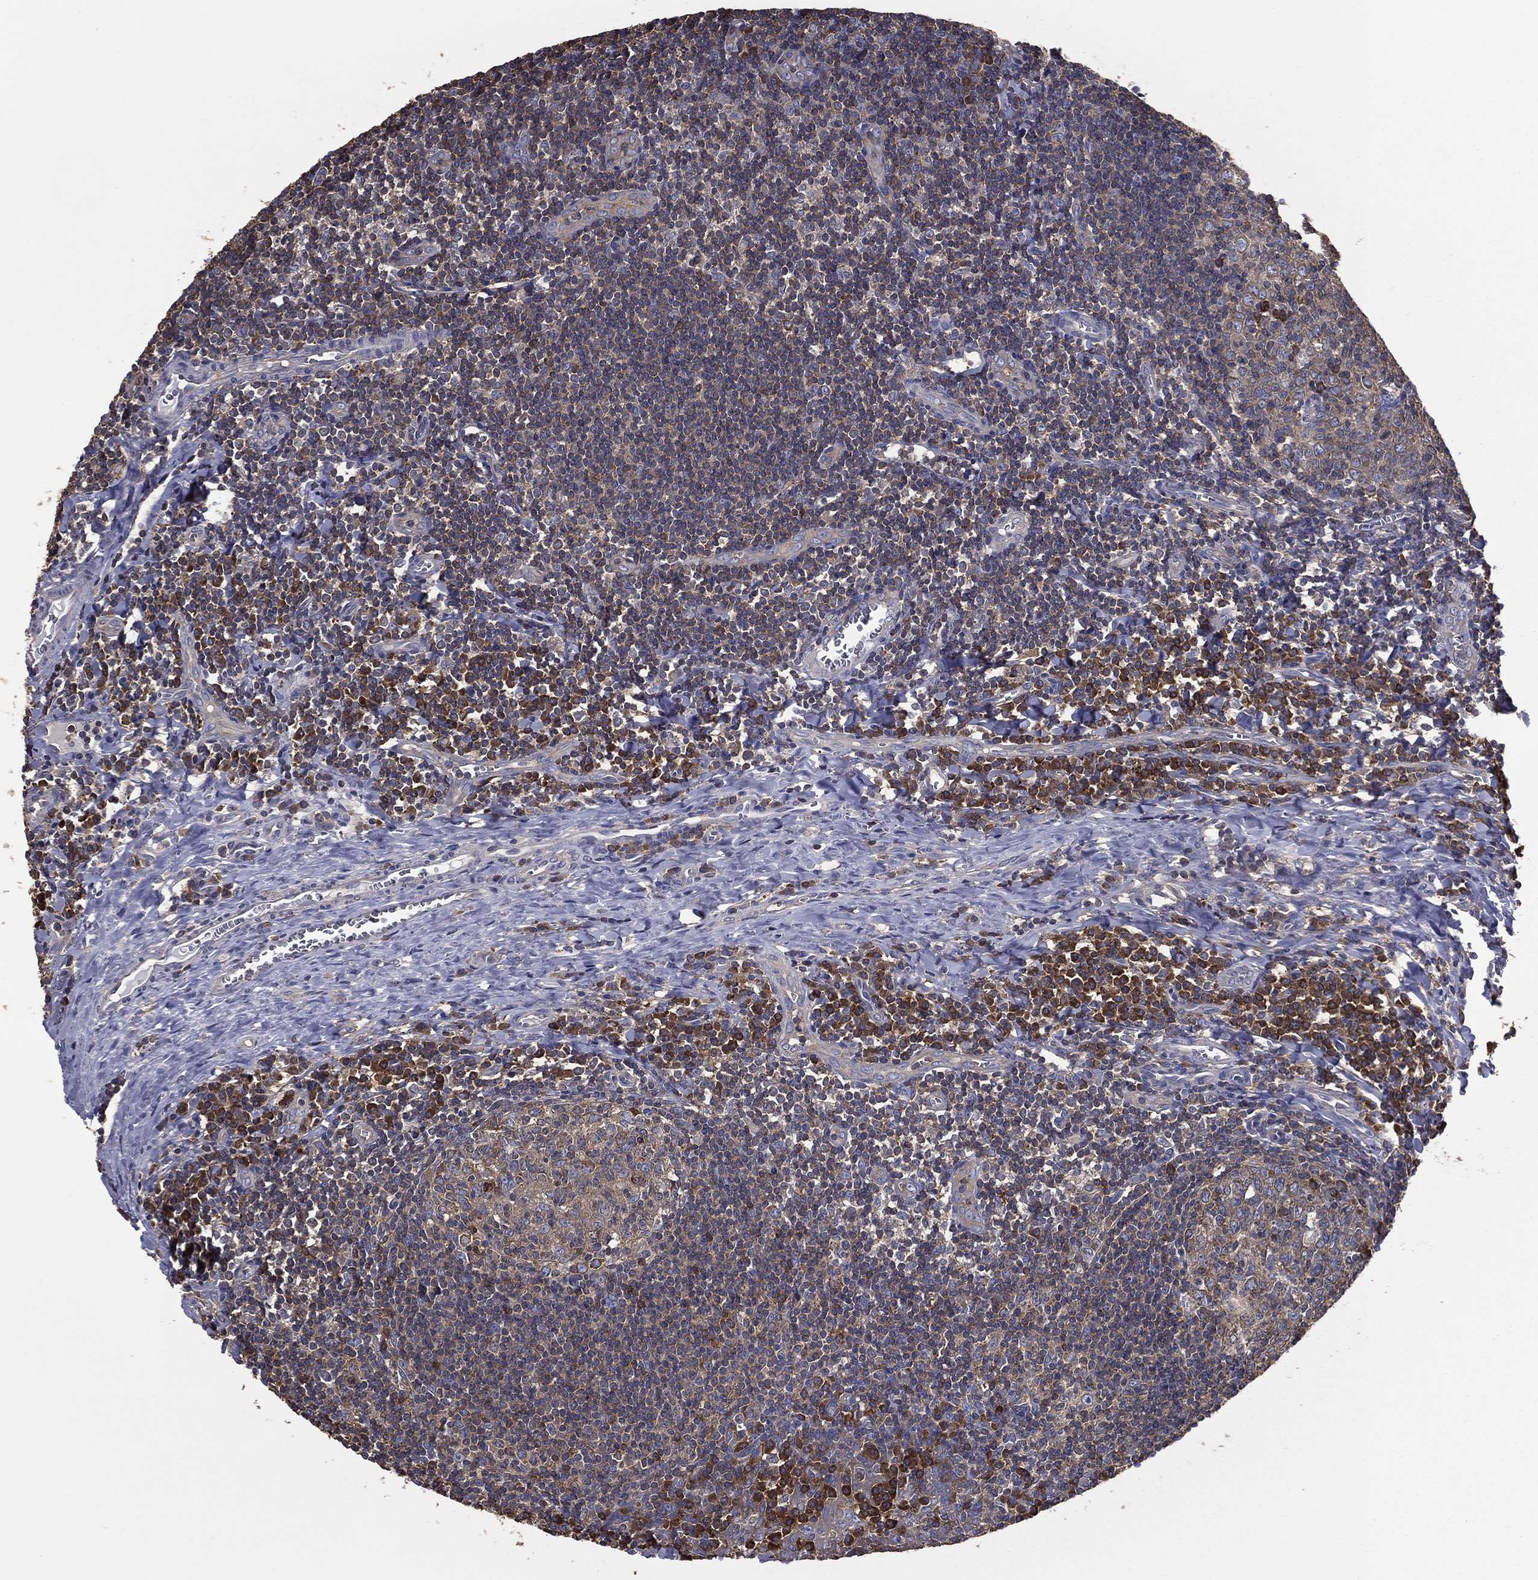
{"staining": {"intensity": "weak", "quantity": ">75%", "location": "cytoplasmic/membranous"}, "tissue": "tonsil", "cell_type": "Germinal center cells", "image_type": "normal", "snomed": [{"axis": "morphology", "description": "Normal tissue, NOS"}, {"axis": "morphology", "description": "Inflammation, NOS"}, {"axis": "topography", "description": "Tonsil"}], "caption": "Immunohistochemistry histopathology image of normal tonsil: human tonsil stained using immunohistochemistry (IHC) shows low levels of weak protein expression localized specifically in the cytoplasmic/membranous of germinal center cells, appearing as a cytoplasmic/membranous brown color.", "gene": "SARS1", "patient": {"sex": "female", "age": 31}}